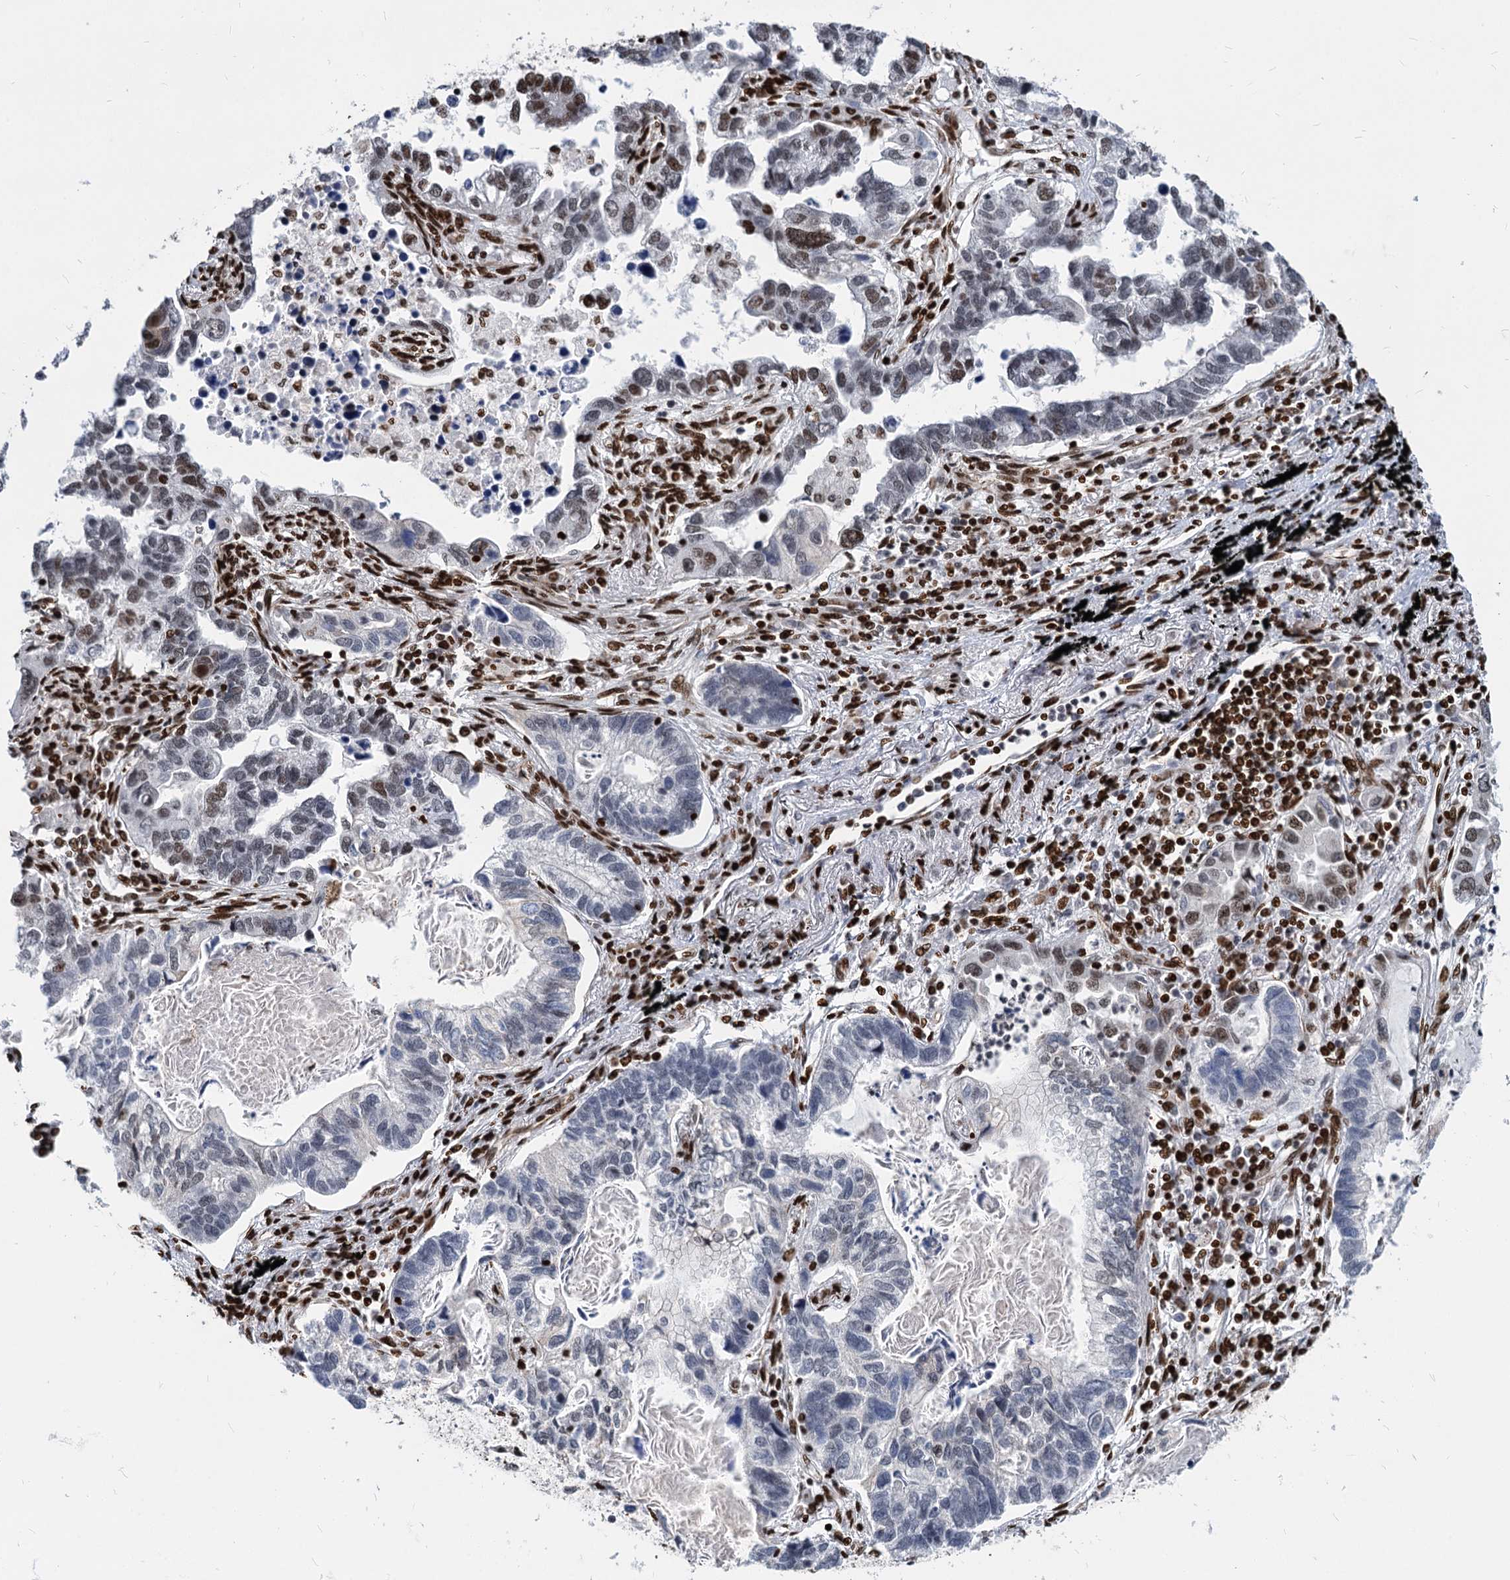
{"staining": {"intensity": "moderate", "quantity": "<25%", "location": "nuclear"}, "tissue": "lung cancer", "cell_type": "Tumor cells", "image_type": "cancer", "snomed": [{"axis": "morphology", "description": "Adenocarcinoma, NOS"}, {"axis": "topography", "description": "Lung"}], "caption": "This image demonstrates IHC staining of adenocarcinoma (lung), with low moderate nuclear staining in about <25% of tumor cells.", "gene": "MECP2", "patient": {"sex": "male", "age": 67}}